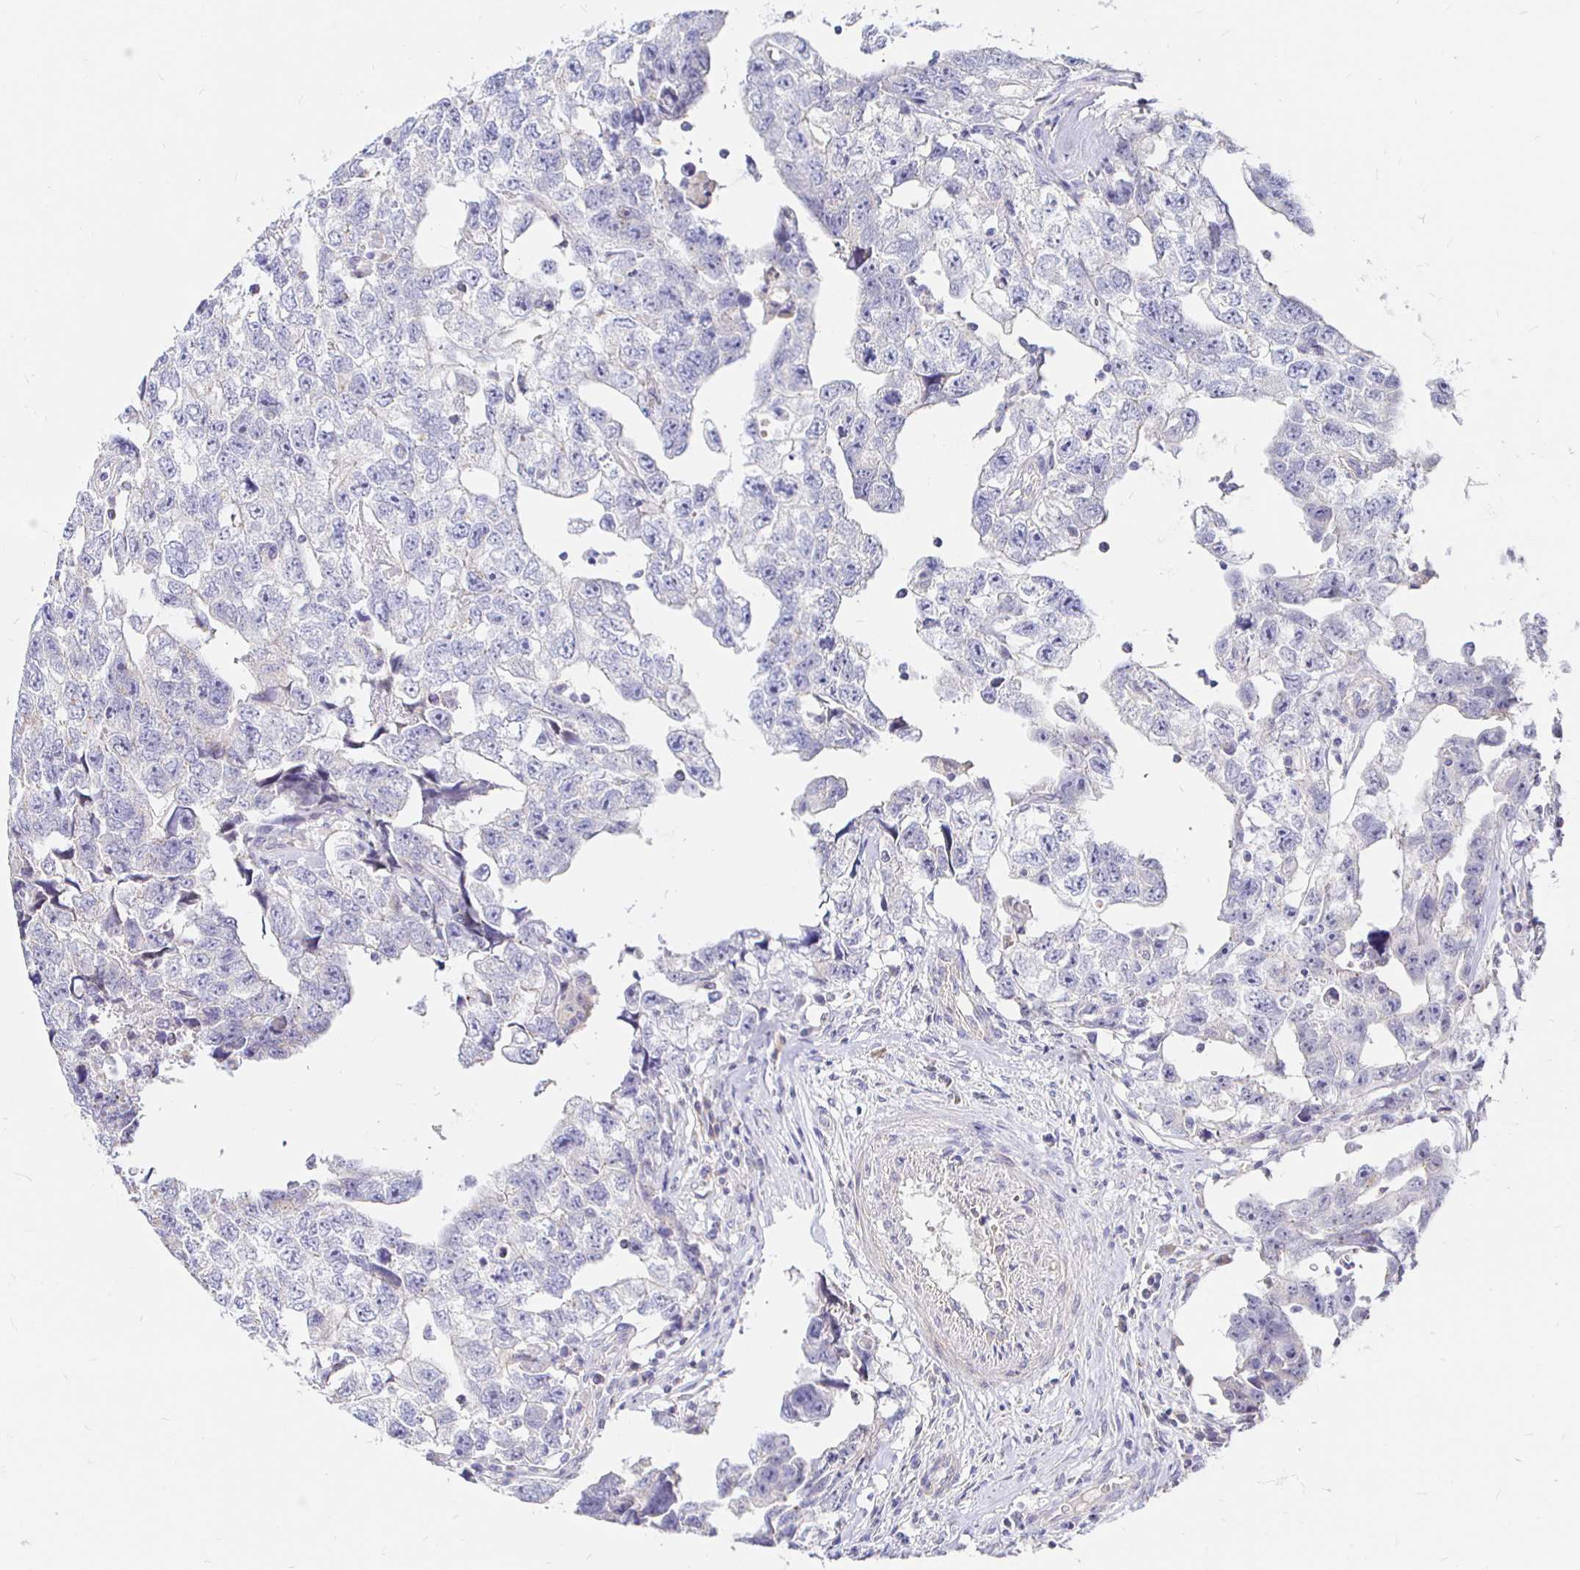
{"staining": {"intensity": "negative", "quantity": "none", "location": "none"}, "tissue": "testis cancer", "cell_type": "Tumor cells", "image_type": "cancer", "snomed": [{"axis": "morphology", "description": "Carcinoma, Embryonal, NOS"}, {"axis": "topography", "description": "Testis"}], "caption": "Immunohistochemistry (IHC) histopathology image of human embryonal carcinoma (testis) stained for a protein (brown), which reveals no expression in tumor cells.", "gene": "NECAB1", "patient": {"sex": "male", "age": 22}}